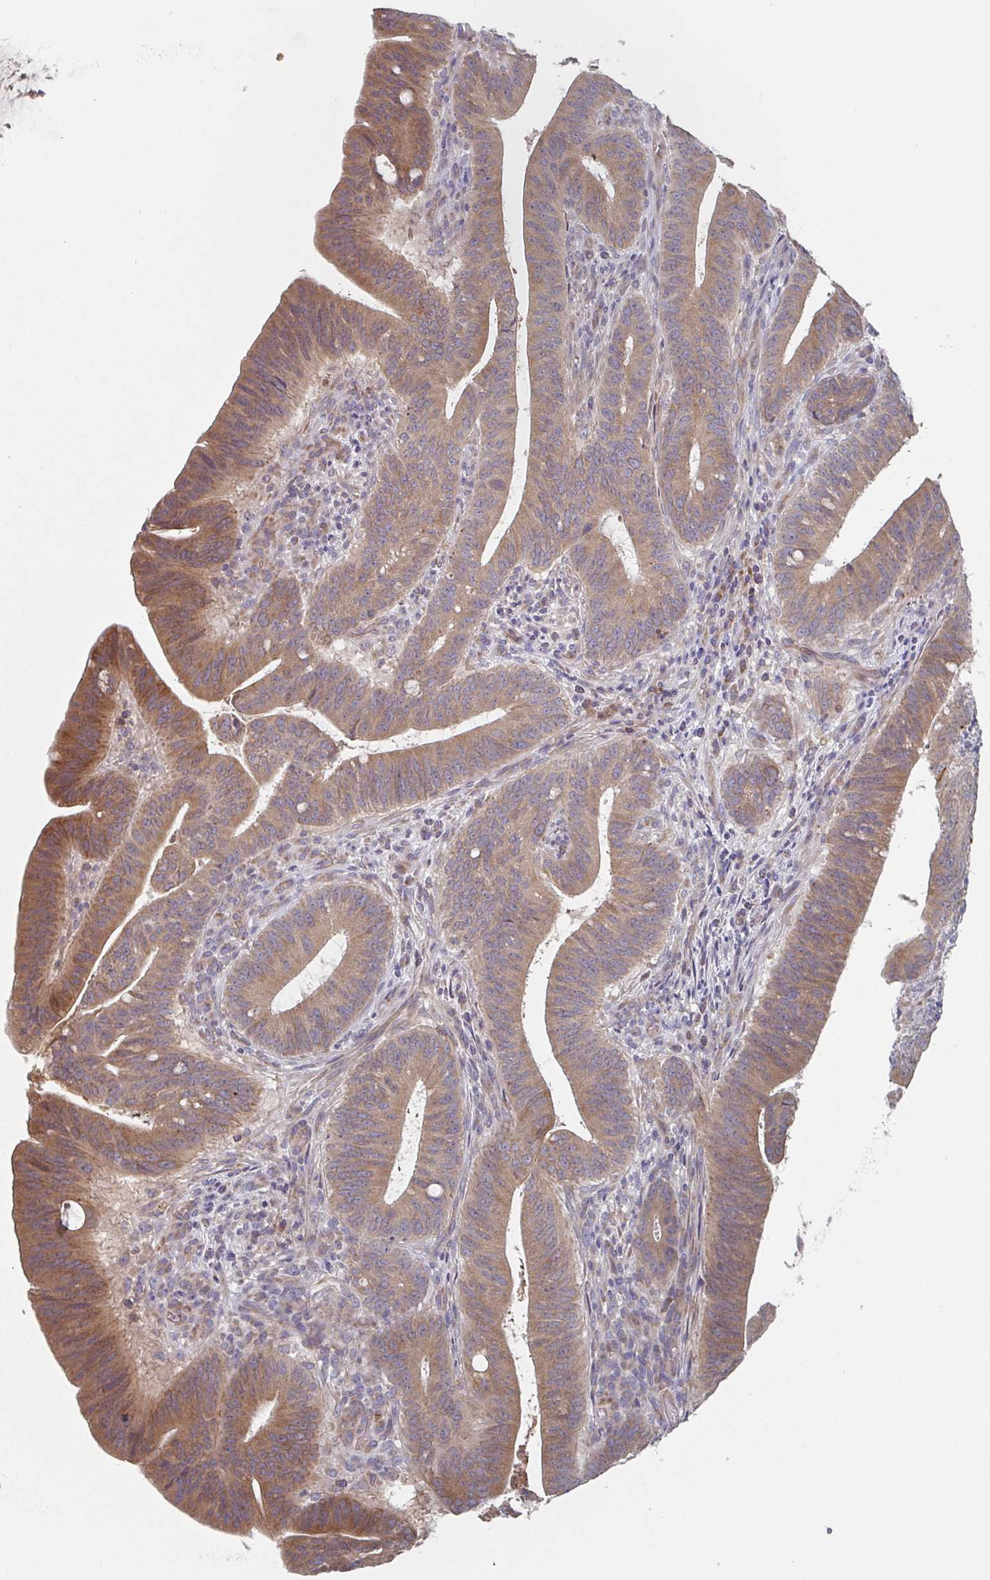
{"staining": {"intensity": "moderate", "quantity": ">75%", "location": "cytoplasmic/membranous"}, "tissue": "colorectal cancer", "cell_type": "Tumor cells", "image_type": "cancer", "snomed": [{"axis": "morphology", "description": "Adenocarcinoma, NOS"}, {"axis": "topography", "description": "Colon"}], "caption": "Adenocarcinoma (colorectal) was stained to show a protein in brown. There is medium levels of moderate cytoplasmic/membranous positivity in about >75% of tumor cells.", "gene": "ELOVL1", "patient": {"sex": "female", "age": 43}}